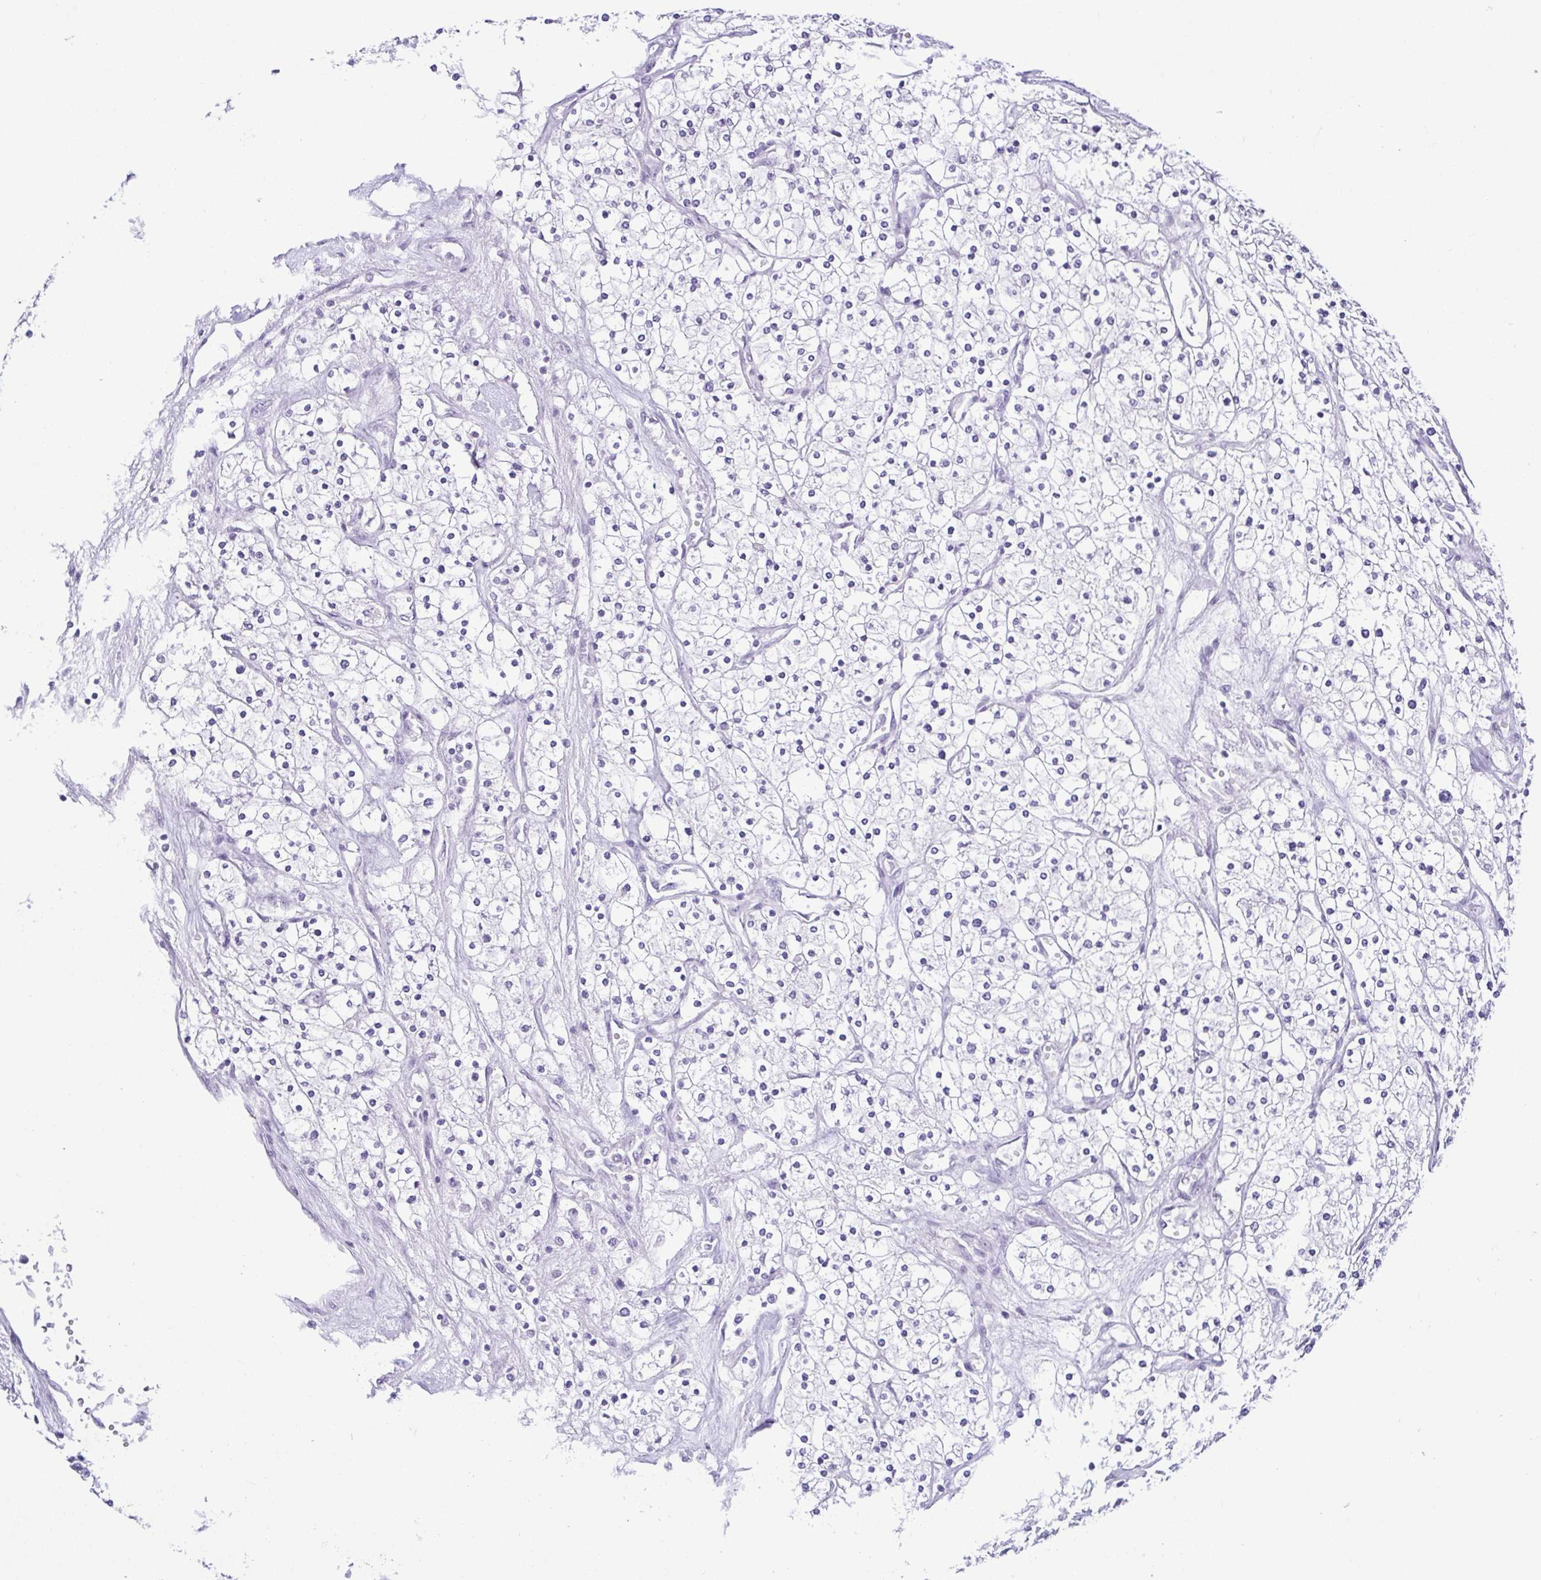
{"staining": {"intensity": "negative", "quantity": "none", "location": "none"}, "tissue": "renal cancer", "cell_type": "Tumor cells", "image_type": "cancer", "snomed": [{"axis": "morphology", "description": "Adenocarcinoma, NOS"}, {"axis": "topography", "description": "Kidney"}], "caption": "Tumor cells are negative for protein expression in human renal cancer. Nuclei are stained in blue.", "gene": "RBM3", "patient": {"sex": "male", "age": 80}}